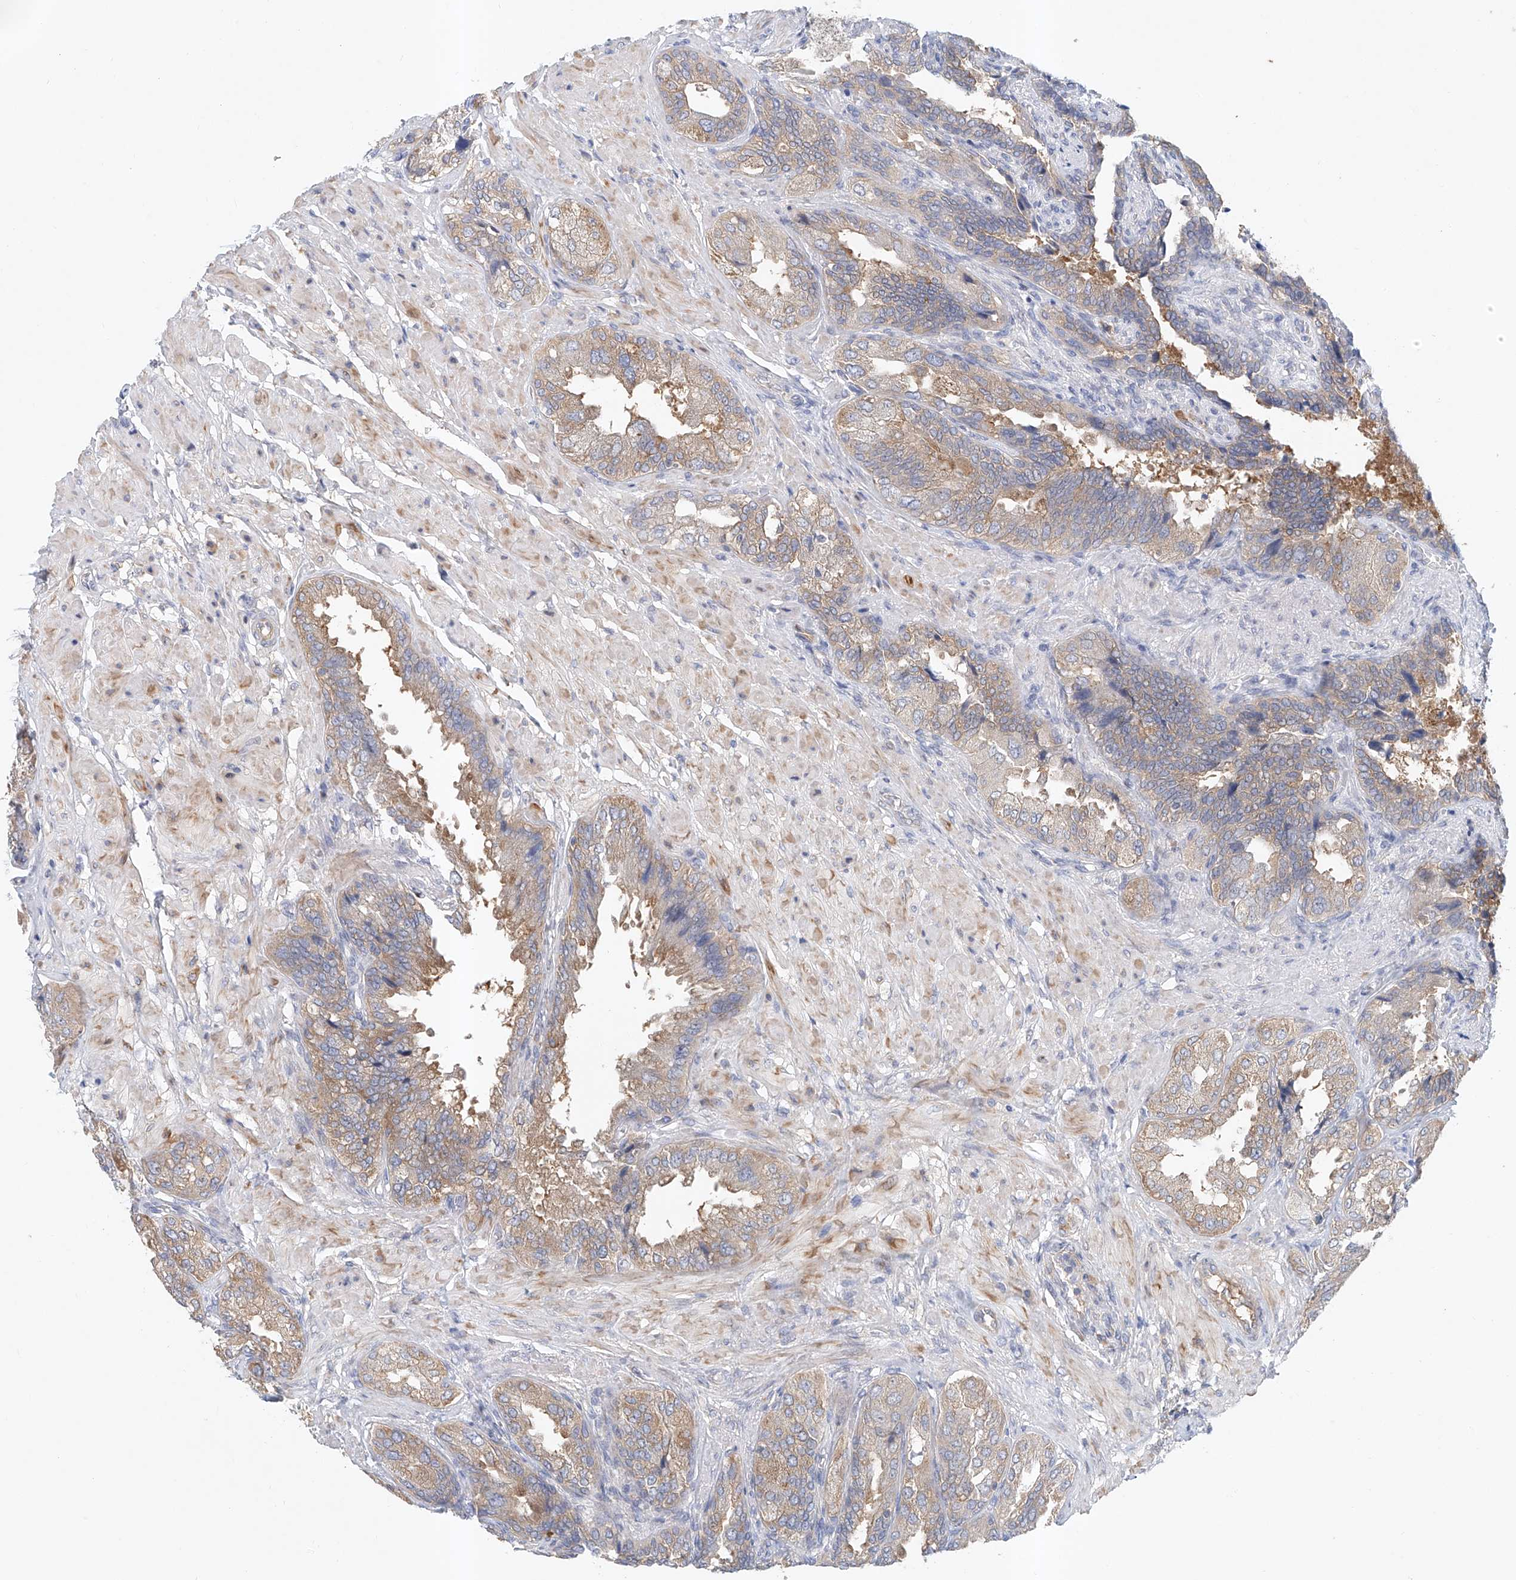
{"staining": {"intensity": "moderate", "quantity": ">75%", "location": "cytoplasmic/membranous"}, "tissue": "seminal vesicle", "cell_type": "Glandular cells", "image_type": "normal", "snomed": [{"axis": "morphology", "description": "Normal tissue, NOS"}, {"axis": "topography", "description": "Seminal veicle"}, {"axis": "topography", "description": "Peripheral nerve tissue"}], "caption": "An immunohistochemistry (IHC) micrograph of normal tissue is shown. Protein staining in brown shows moderate cytoplasmic/membranous positivity in seminal vesicle within glandular cells. The staining was performed using DAB to visualize the protein expression in brown, while the nuclei were stained in blue with hematoxylin (Magnification: 20x).", "gene": "CARMIL1", "patient": {"sex": "male", "age": 63}}